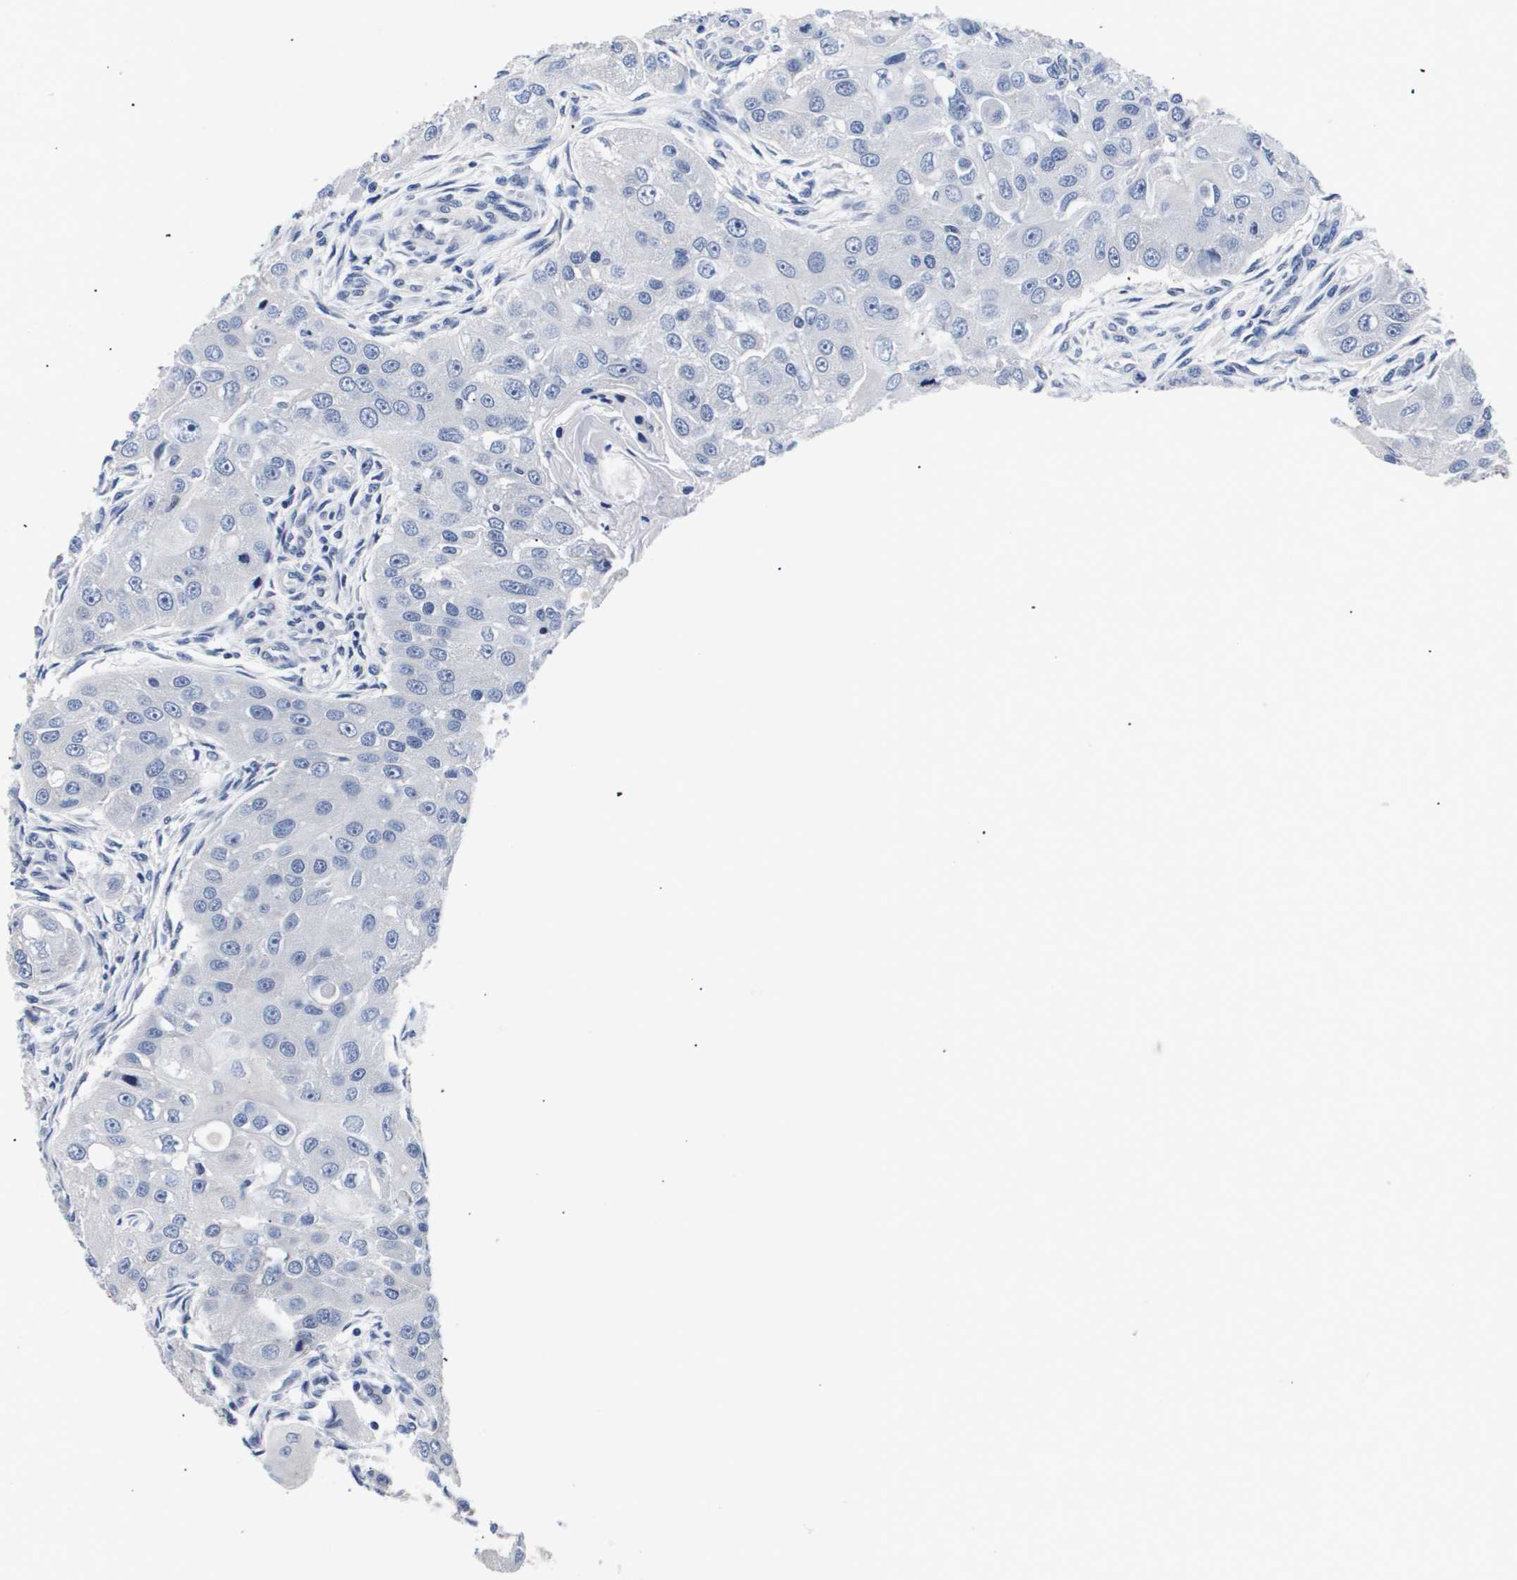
{"staining": {"intensity": "negative", "quantity": "none", "location": "none"}, "tissue": "head and neck cancer", "cell_type": "Tumor cells", "image_type": "cancer", "snomed": [{"axis": "morphology", "description": "Normal tissue, NOS"}, {"axis": "morphology", "description": "Squamous cell carcinoma, NOS"}, {"axis": "topography", "description": "Skeletal muscle"}, {"axis": "topography", "description": "Head-Neck"}], "caption": "Immunohistochemistry (IHC) of human head and neck cancer (squamous cell carcinoma) displays no staining in tumor cells.", "gene": "ATP6V0A4", "patient": {"sex": "male", "age": 51}}